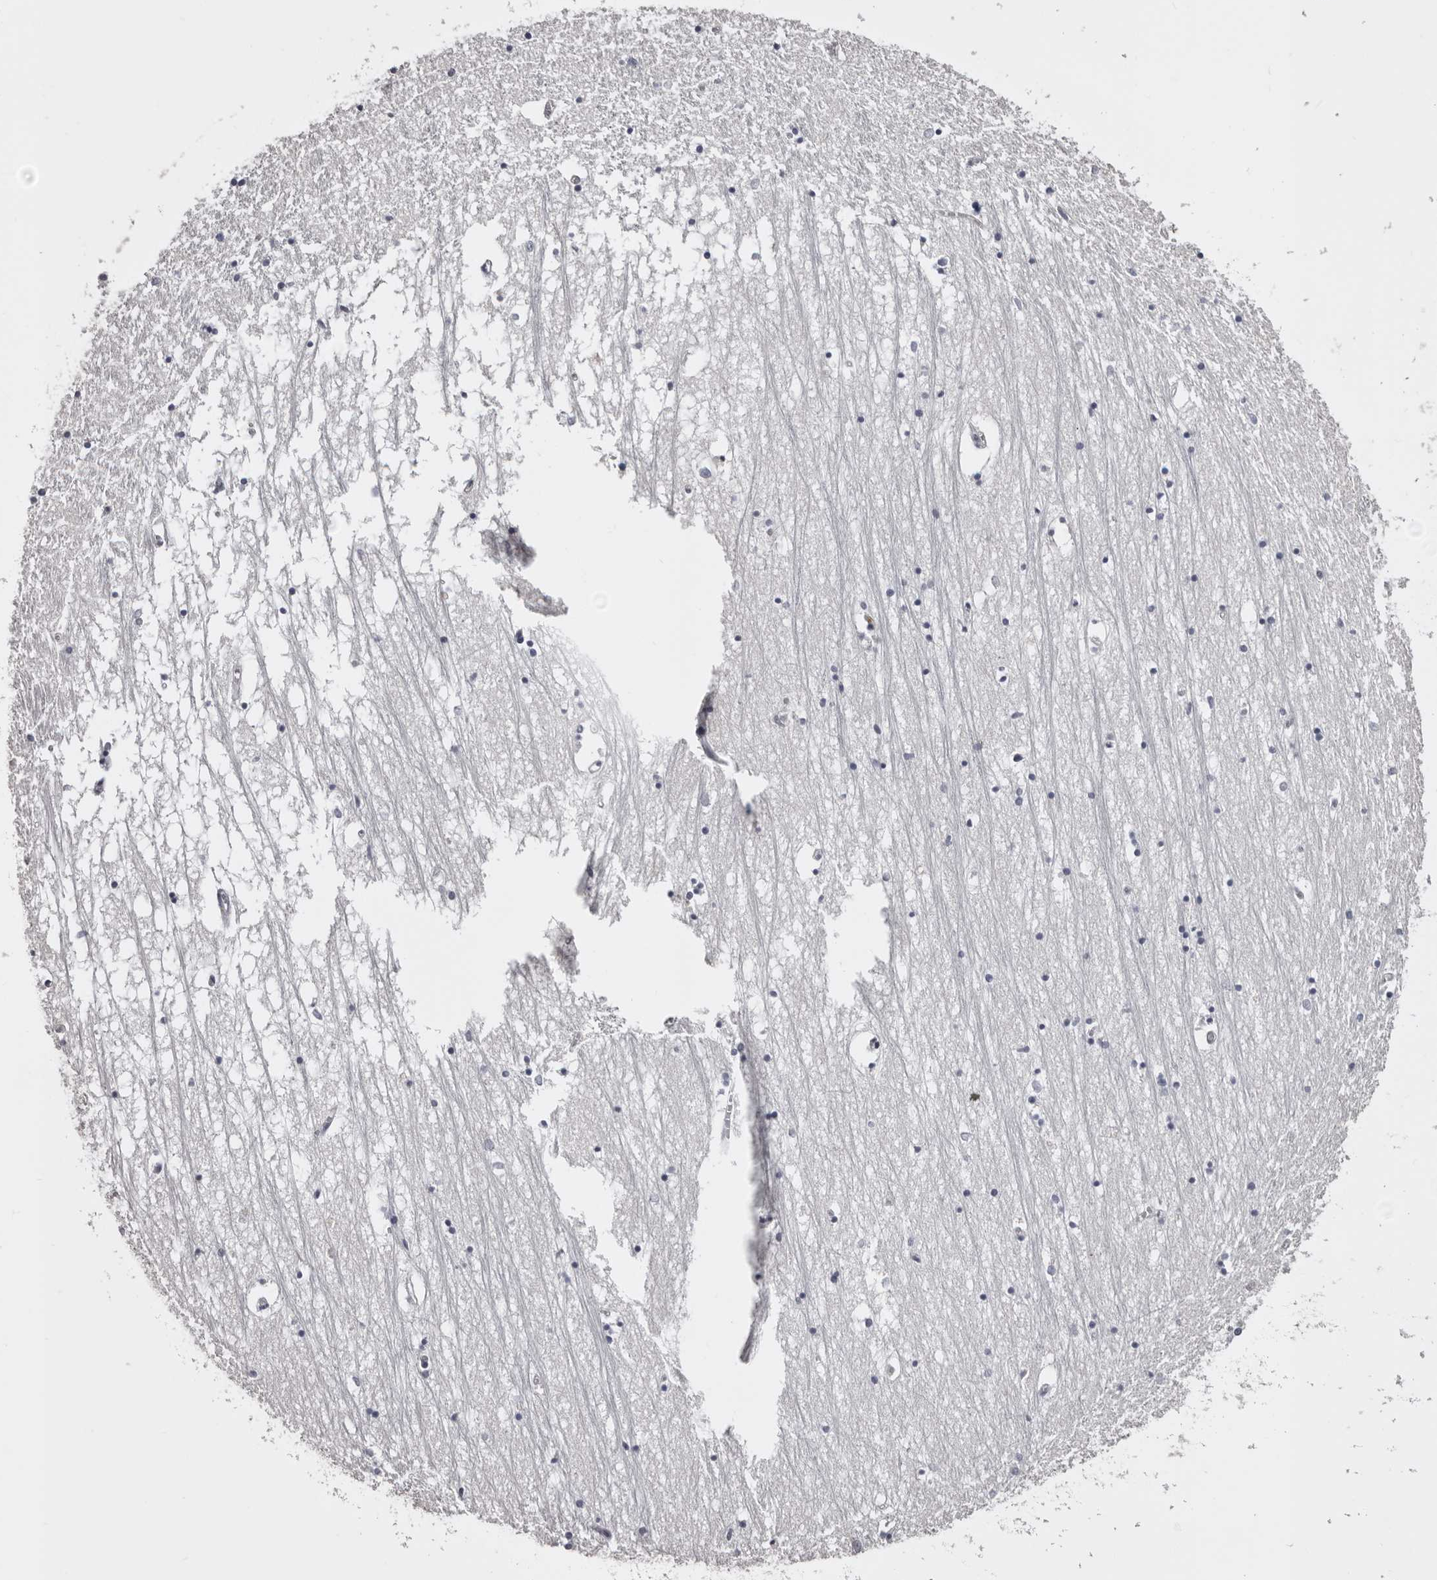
{"staining": {"intensity": "negative", "quantity": "none", "location": "none"}, "tissue": "hippocampus", "cell_type": "Glial cells", "image_type": "normal", "snomed": [{"axis": "morphology", "description": "Normal tissue, NOS"}, {"axis": "topography", "description": "Hippocampus"}], "caption": "Immunohistochemical staining of normal hippocampus displays no significant expression in glial cells.", "gene": "LAD1", "patient": {"sex": "male", "age": 70}}